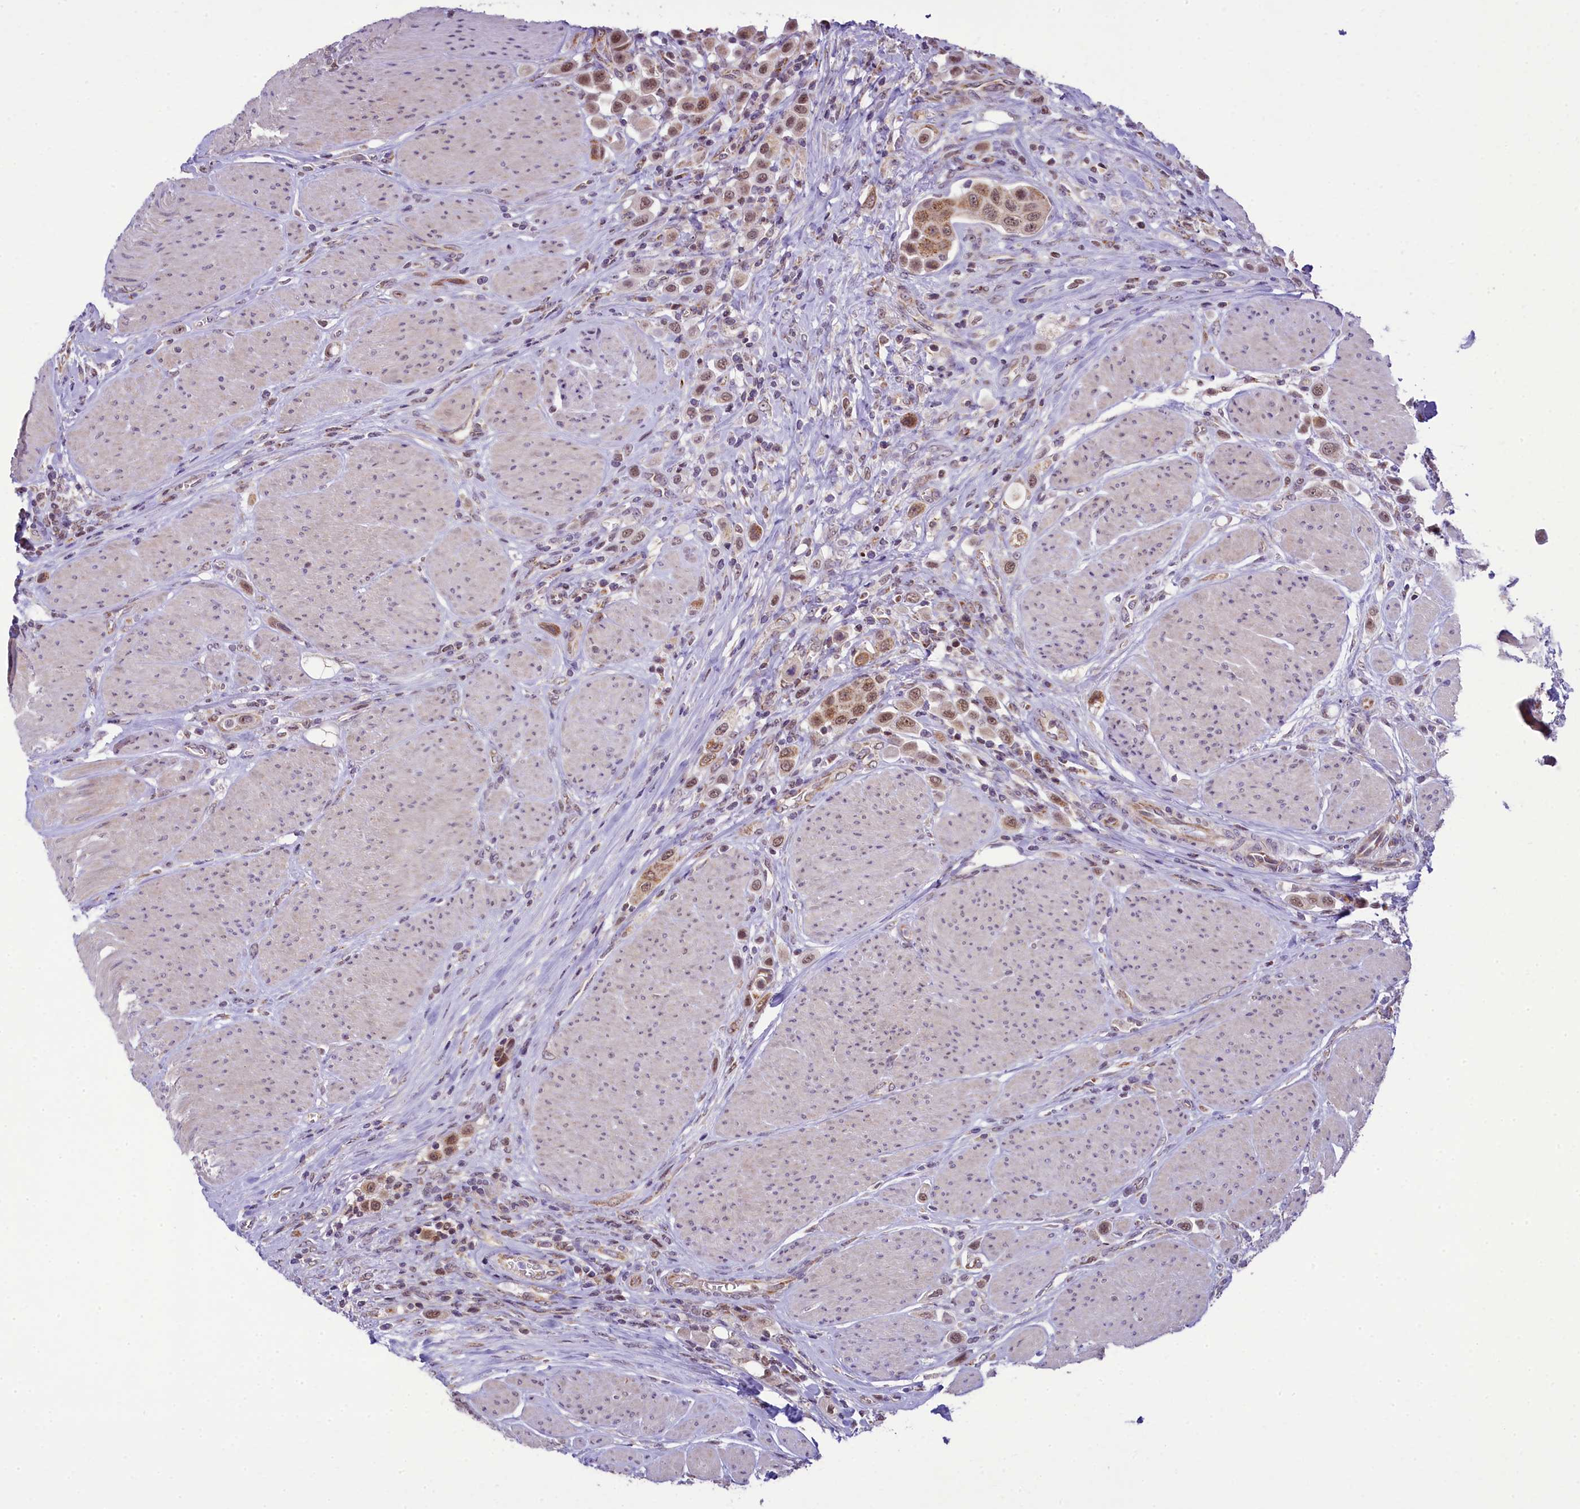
{"staining": {"intensity": "moderate", "quantity": ">75%", "location": "cytoplasmic/membranous,nuclear"}, "tissue": "urothelial cancer", "cell_type": "Tumor cells", "image_type": "cancer", "snomed": [{"axis": "morphology", "description": "Urothelial carcinoma, High grade"}, {"axis": "topography", "description": "Urinary bladder"}], "caption": "Urothelial carcinoma (high-grade) stained with a protein marker displays moderate staining in tumor cells.", "gene": "PAF1", "patient": {"sex": "male", "age": 50}}